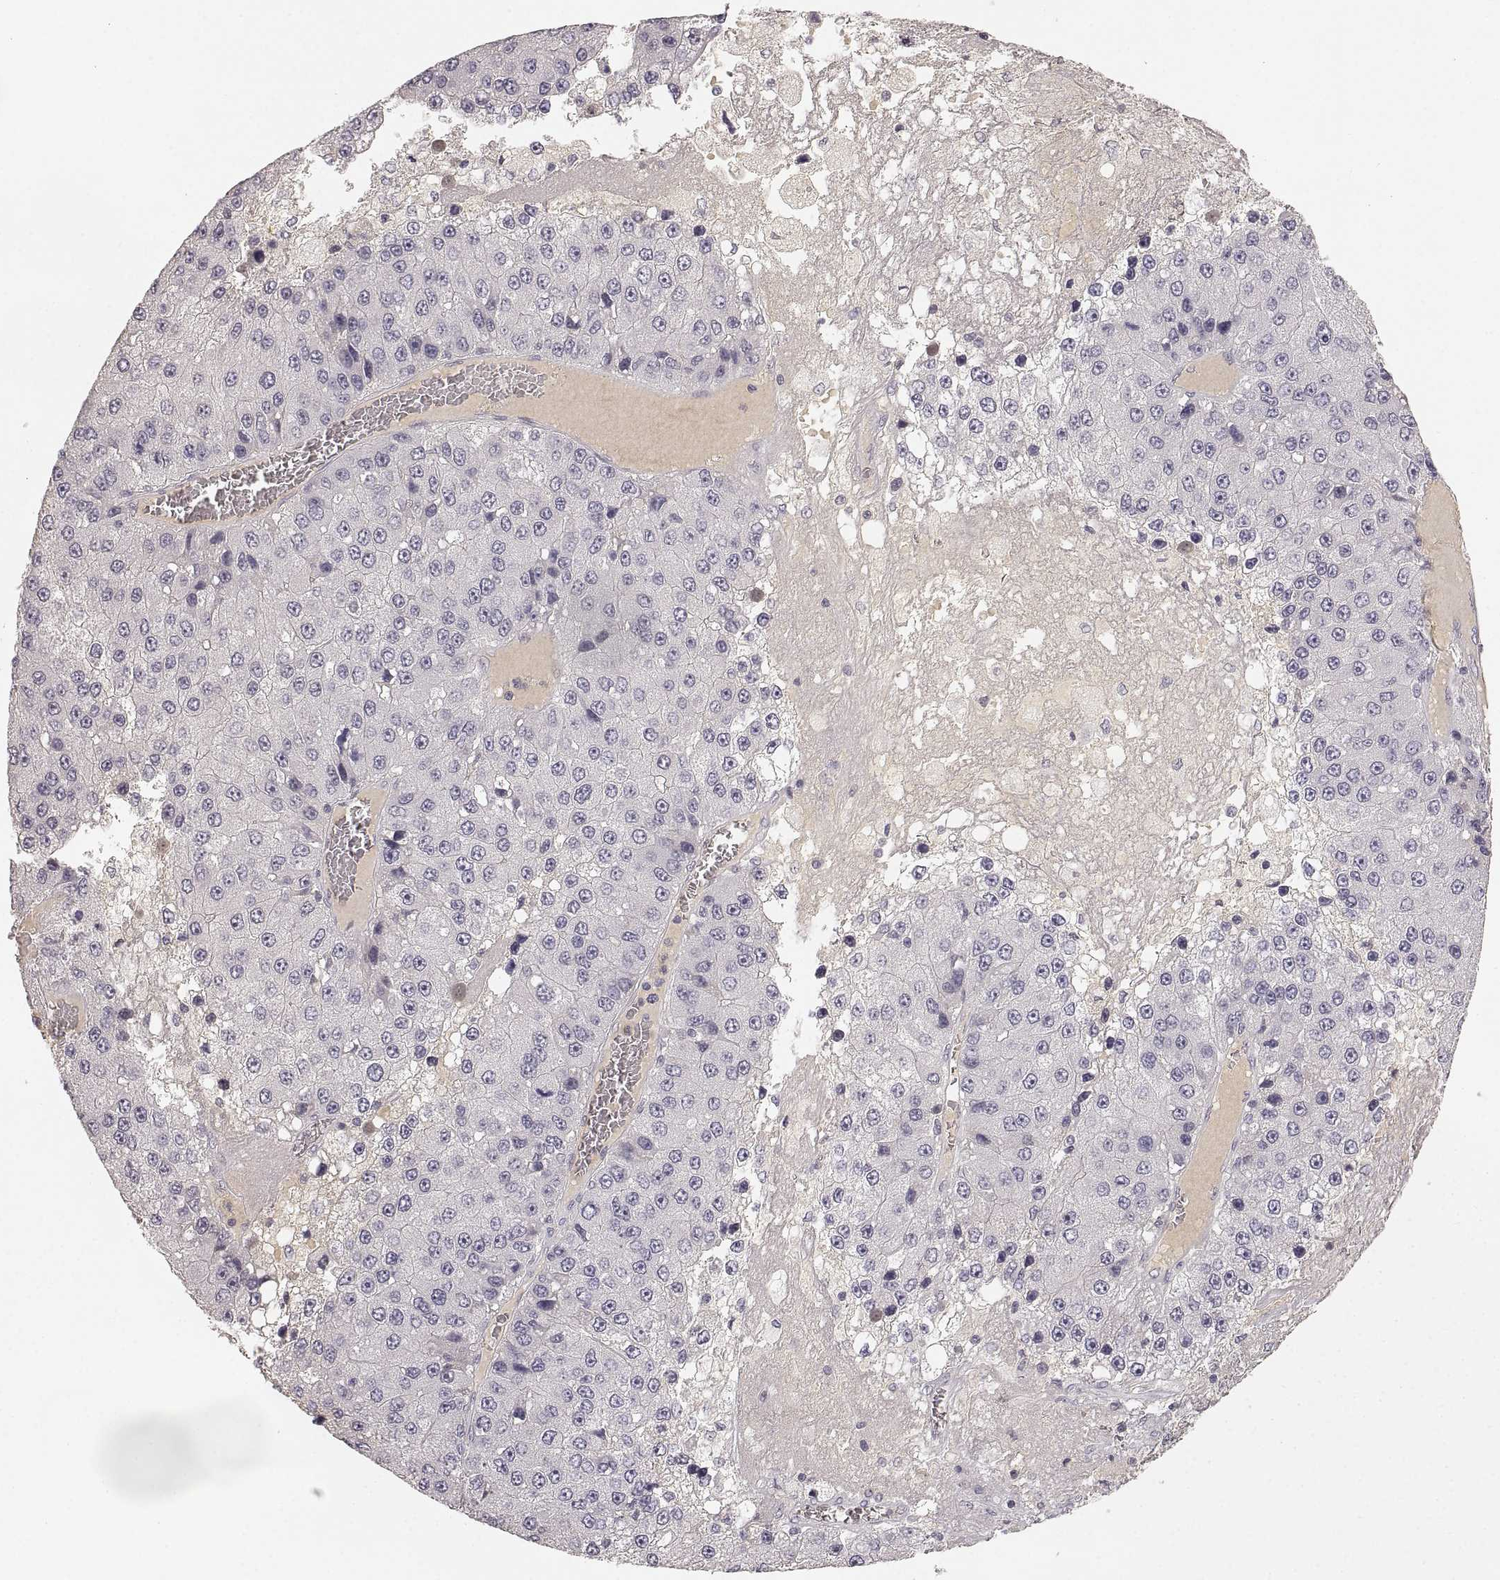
{"staining": {"intensity": "negative", "quantity": "none", "location": "none"}, "tissue": "liver cancer", "cell_type": "Tumor cells", "image_type": "cancer", "snomed": [{"axis": "morphology", "description": "Carcinoma, Hepatocellular, NOS"}, {"axis": "topography", "description": "Liver"}], "caption": "Hepatocellular carcinoma (liver) stained for a protein using IHC displays no expression tumor cells.", "gene": "RUNDC3A", "patient": {"sex": "female", "age": 73}}